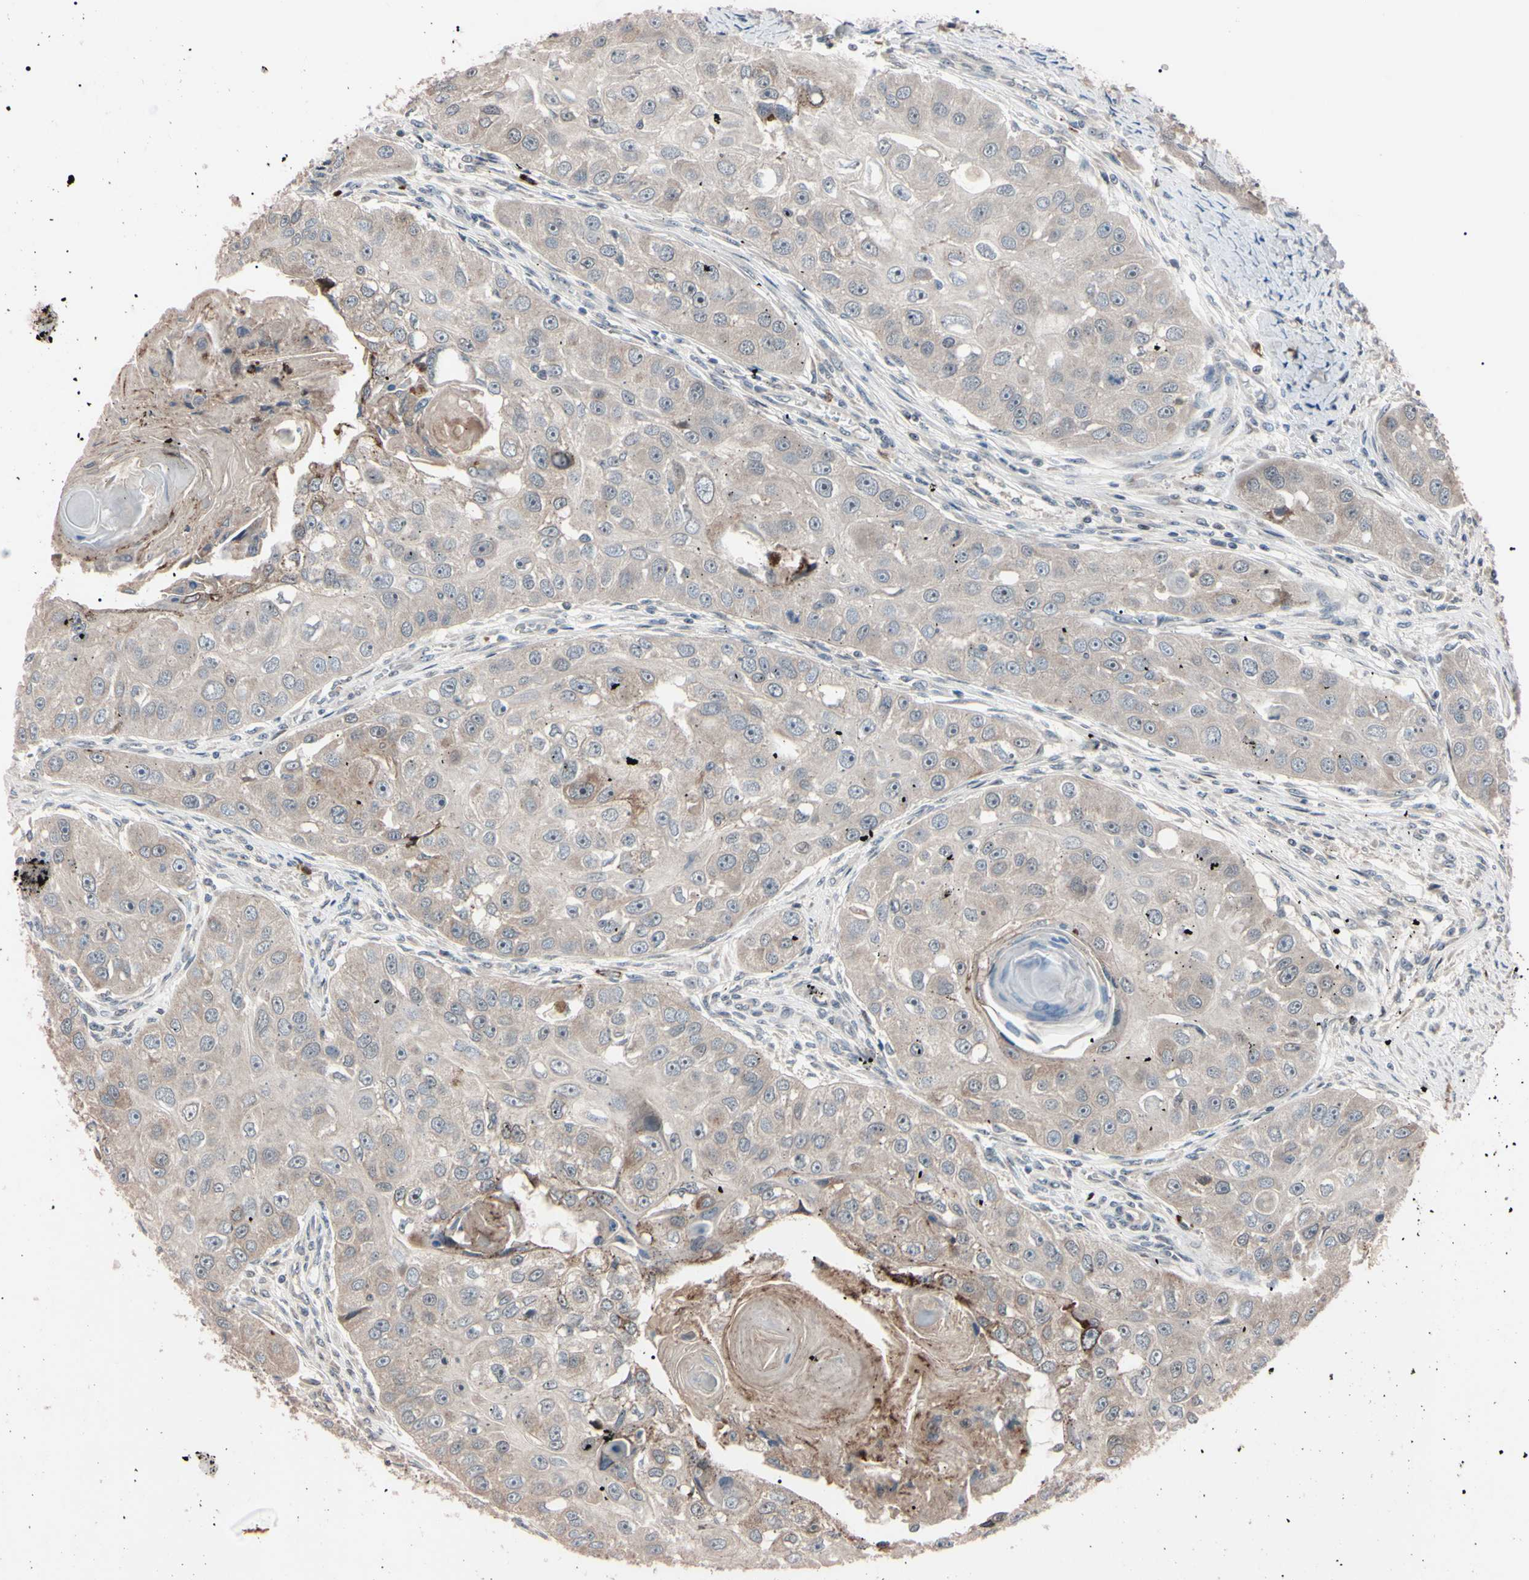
{"staining": {"intensity": "weak", "quantity": ">75%", "location": "cytoplasmic/membranous"}, "tissue": "head and neck cancer", "cell_type": "Tumor cells", "image_type": "cancer", "snomed": [{"axis": "morphology", "description": "Normal tissue, NOS"}, {"axis": "morphology", "description": "Squamous cell carcinoma, NOS"}, {"axis": "topography", "description": "Skeletal muscle"}, {"axis": "topography", "description": "Head-Neck"}], "caption": "Tumor cells show low levels of weak cytoplasmic/membranous staining in approximately >75% of cells in human head and neck cancer.", "gene": "TRAF5", "patient": {"sex": "male", "age": 51}}